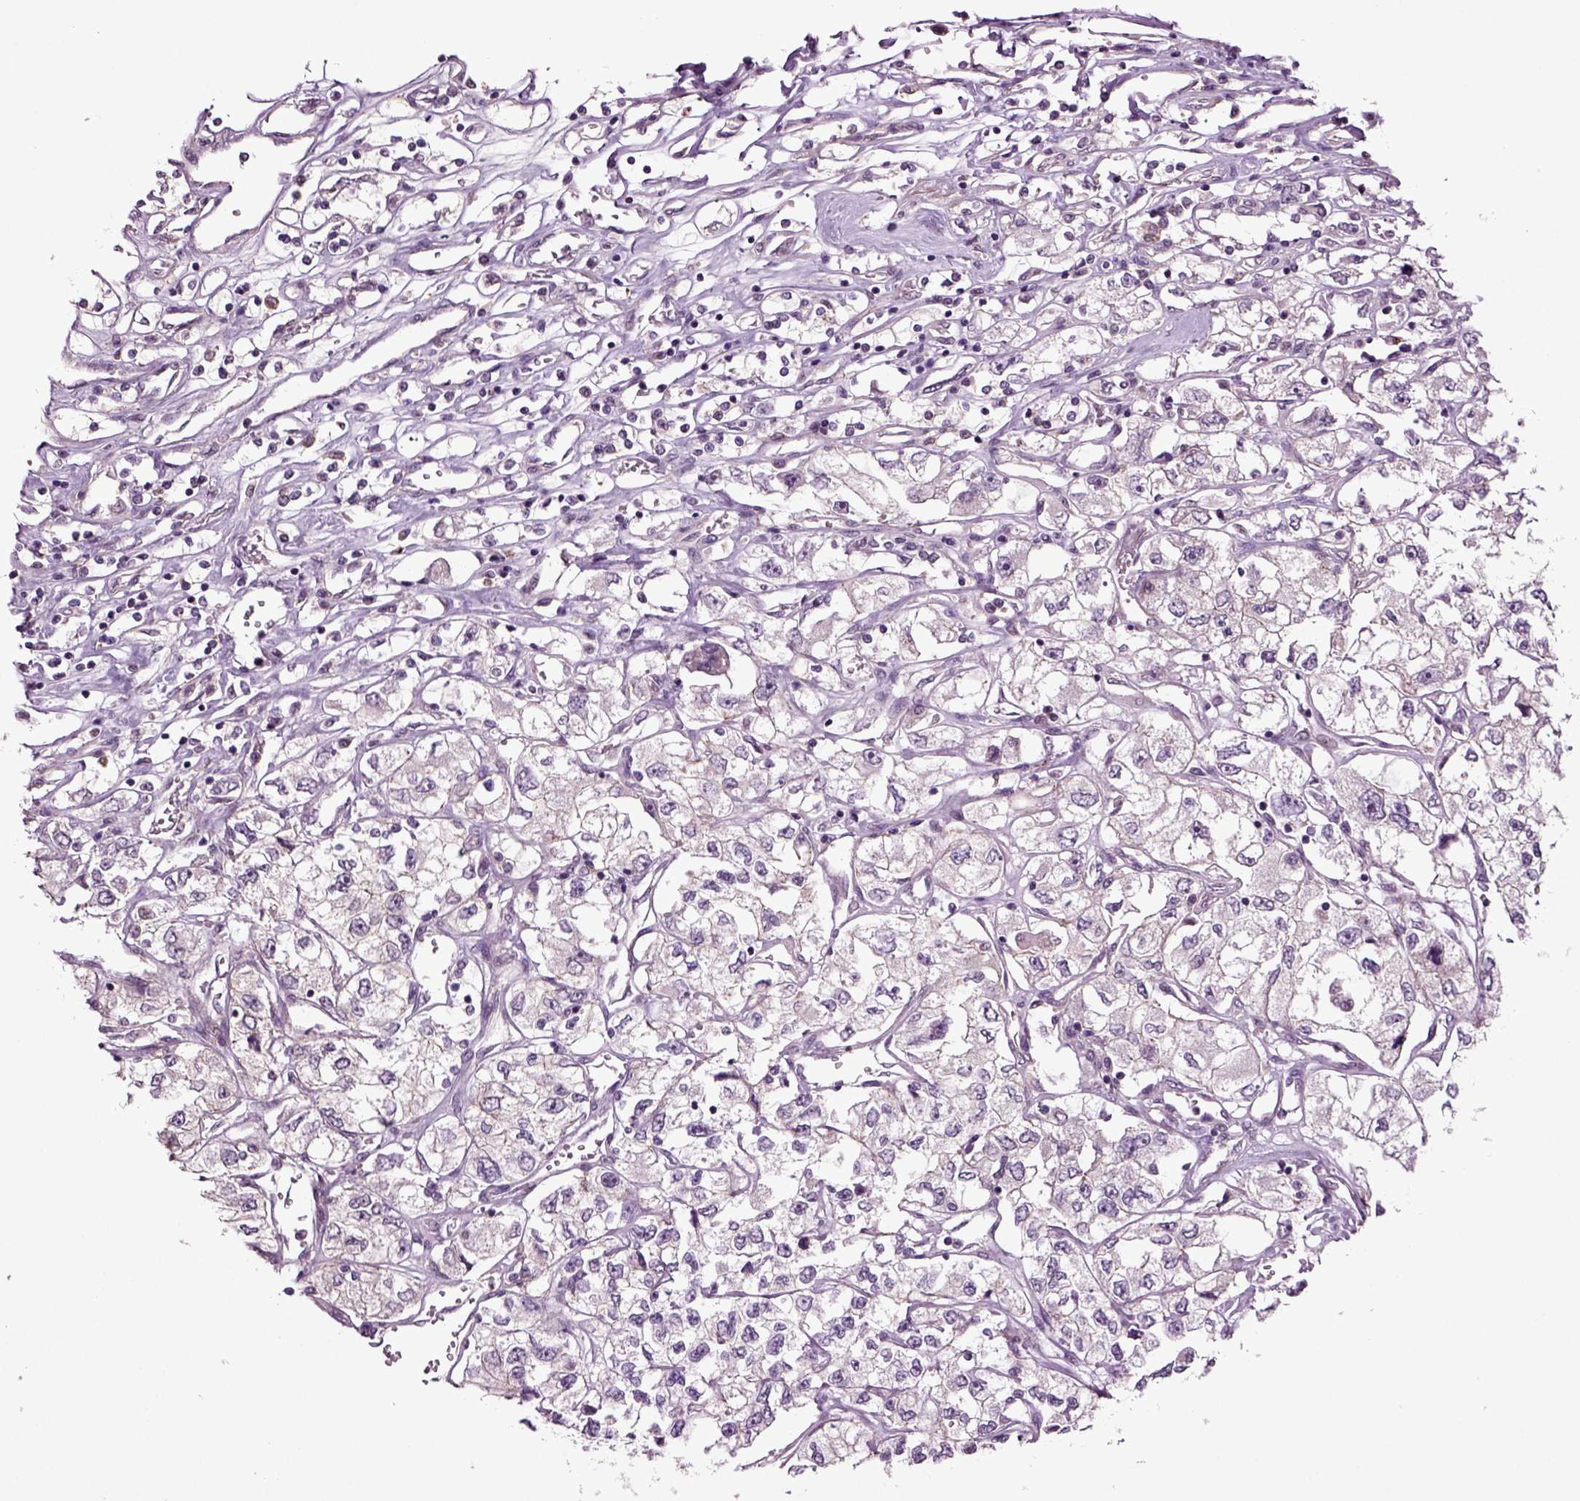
{"staining": {"intensity": "negative", "quantity": "none", "location": "none"}, "tissue": "renal cancer", "cell_type": "Tumor cells", "image_type": "cancer", "snomed": [{"axis": "morphology", "description": "Adenocarcinoma, NOS"}, {"axis": "topography", "description": "Kidney"}], "caption": "Tumor cells are negative for brown protein staining in adenocarcinoma (renal).", "gene": "SLC17A6", "patient": {"sex": "female", "age": 59}}